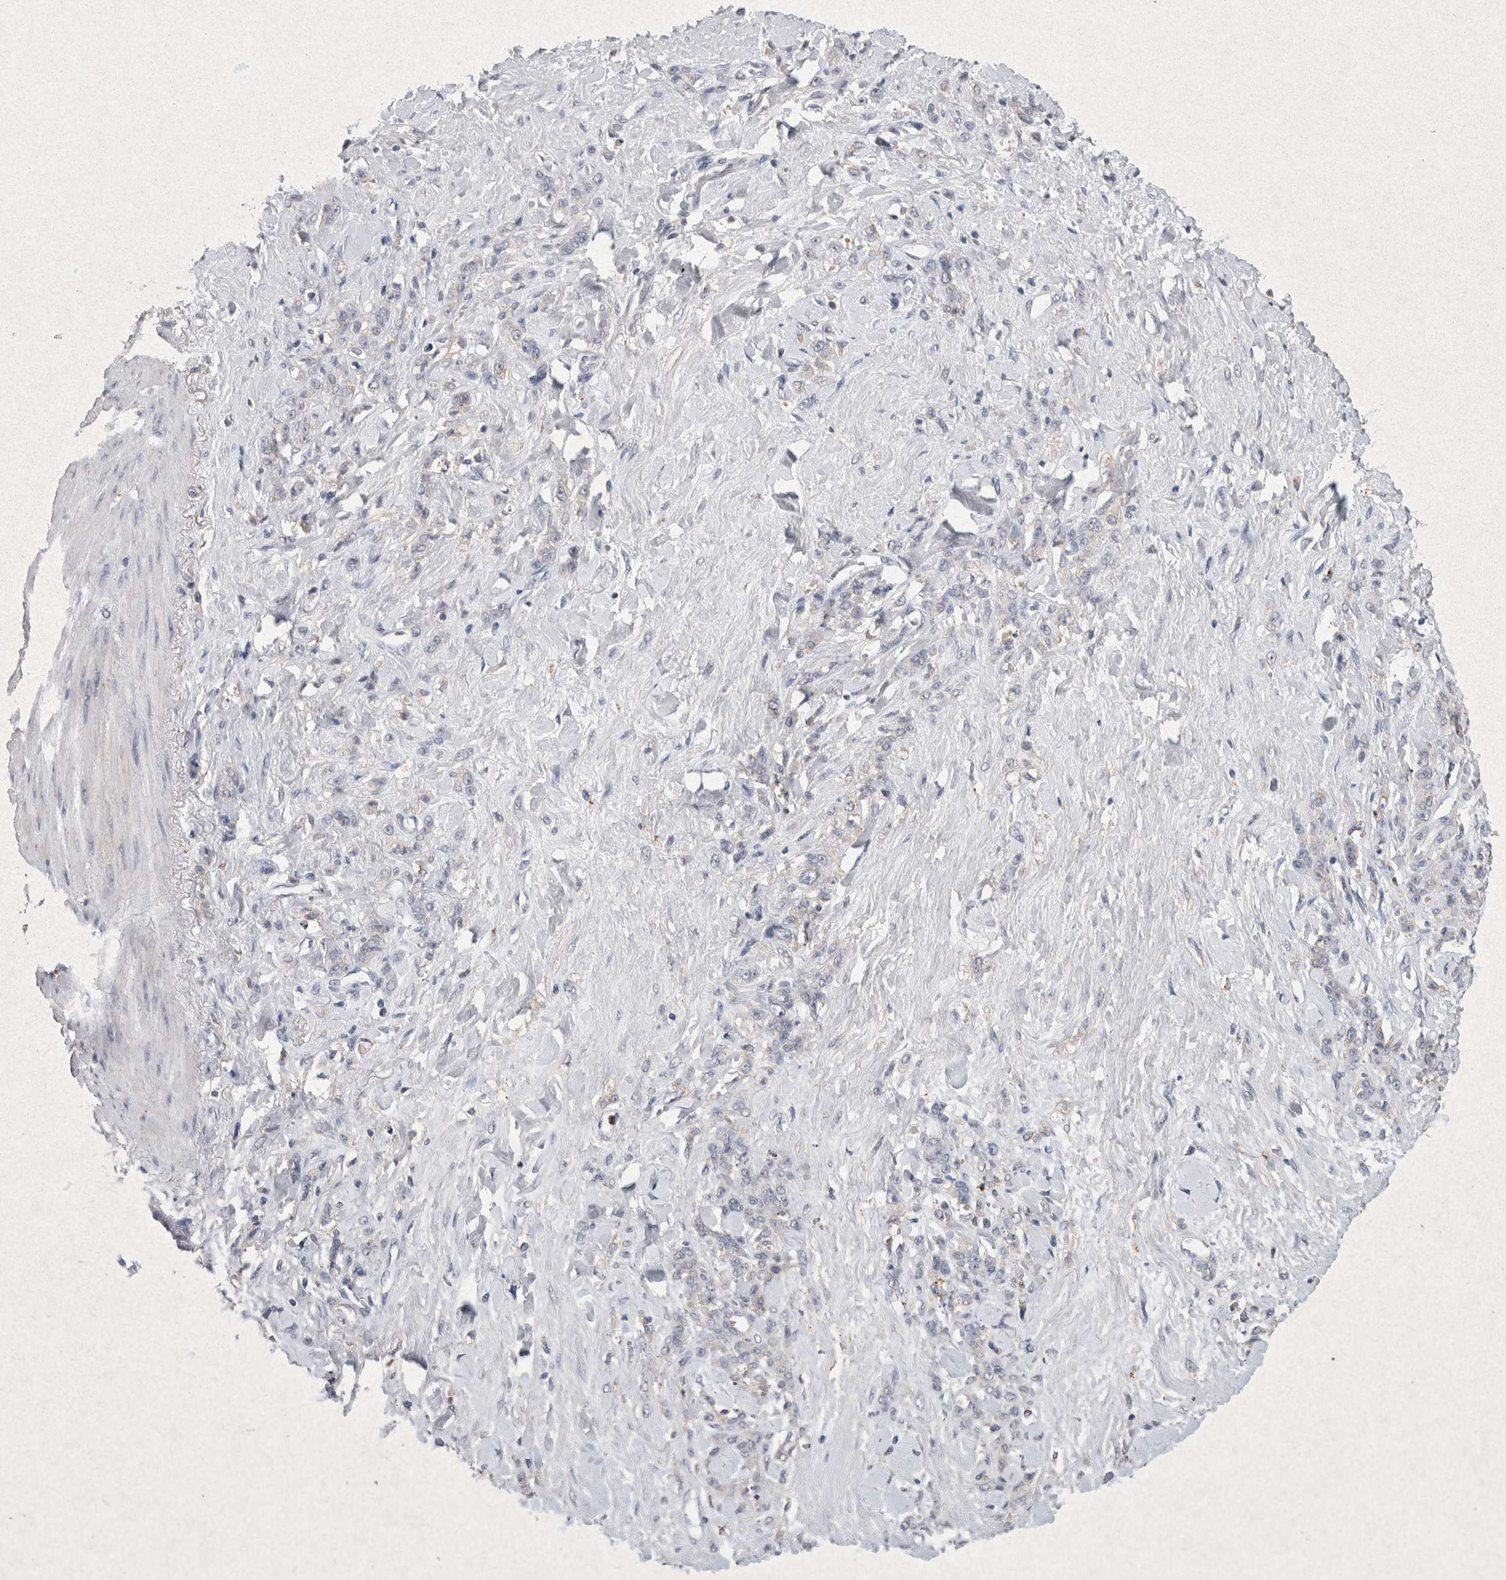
{"staining": {"intensity": "negative", "quantity": "none", "location": "none"}, "tissue": "stomach cancer", "cell_type": "Tumor cells", "image_type": "cancer", "snomed": [{"axis": "morphology", "description": "Adenocarcinoma, NOS"}, {"axis": "topography", "description": "Stomach"}], "caption": "DAB (3,3'-diaminobenzidine) immunohistochemical staining of human adenocarcinoma (stomach) shows no significant expression in tumor cells.", "gene": "CNTFR", "patient": {"sex": "male", "age": 82}}